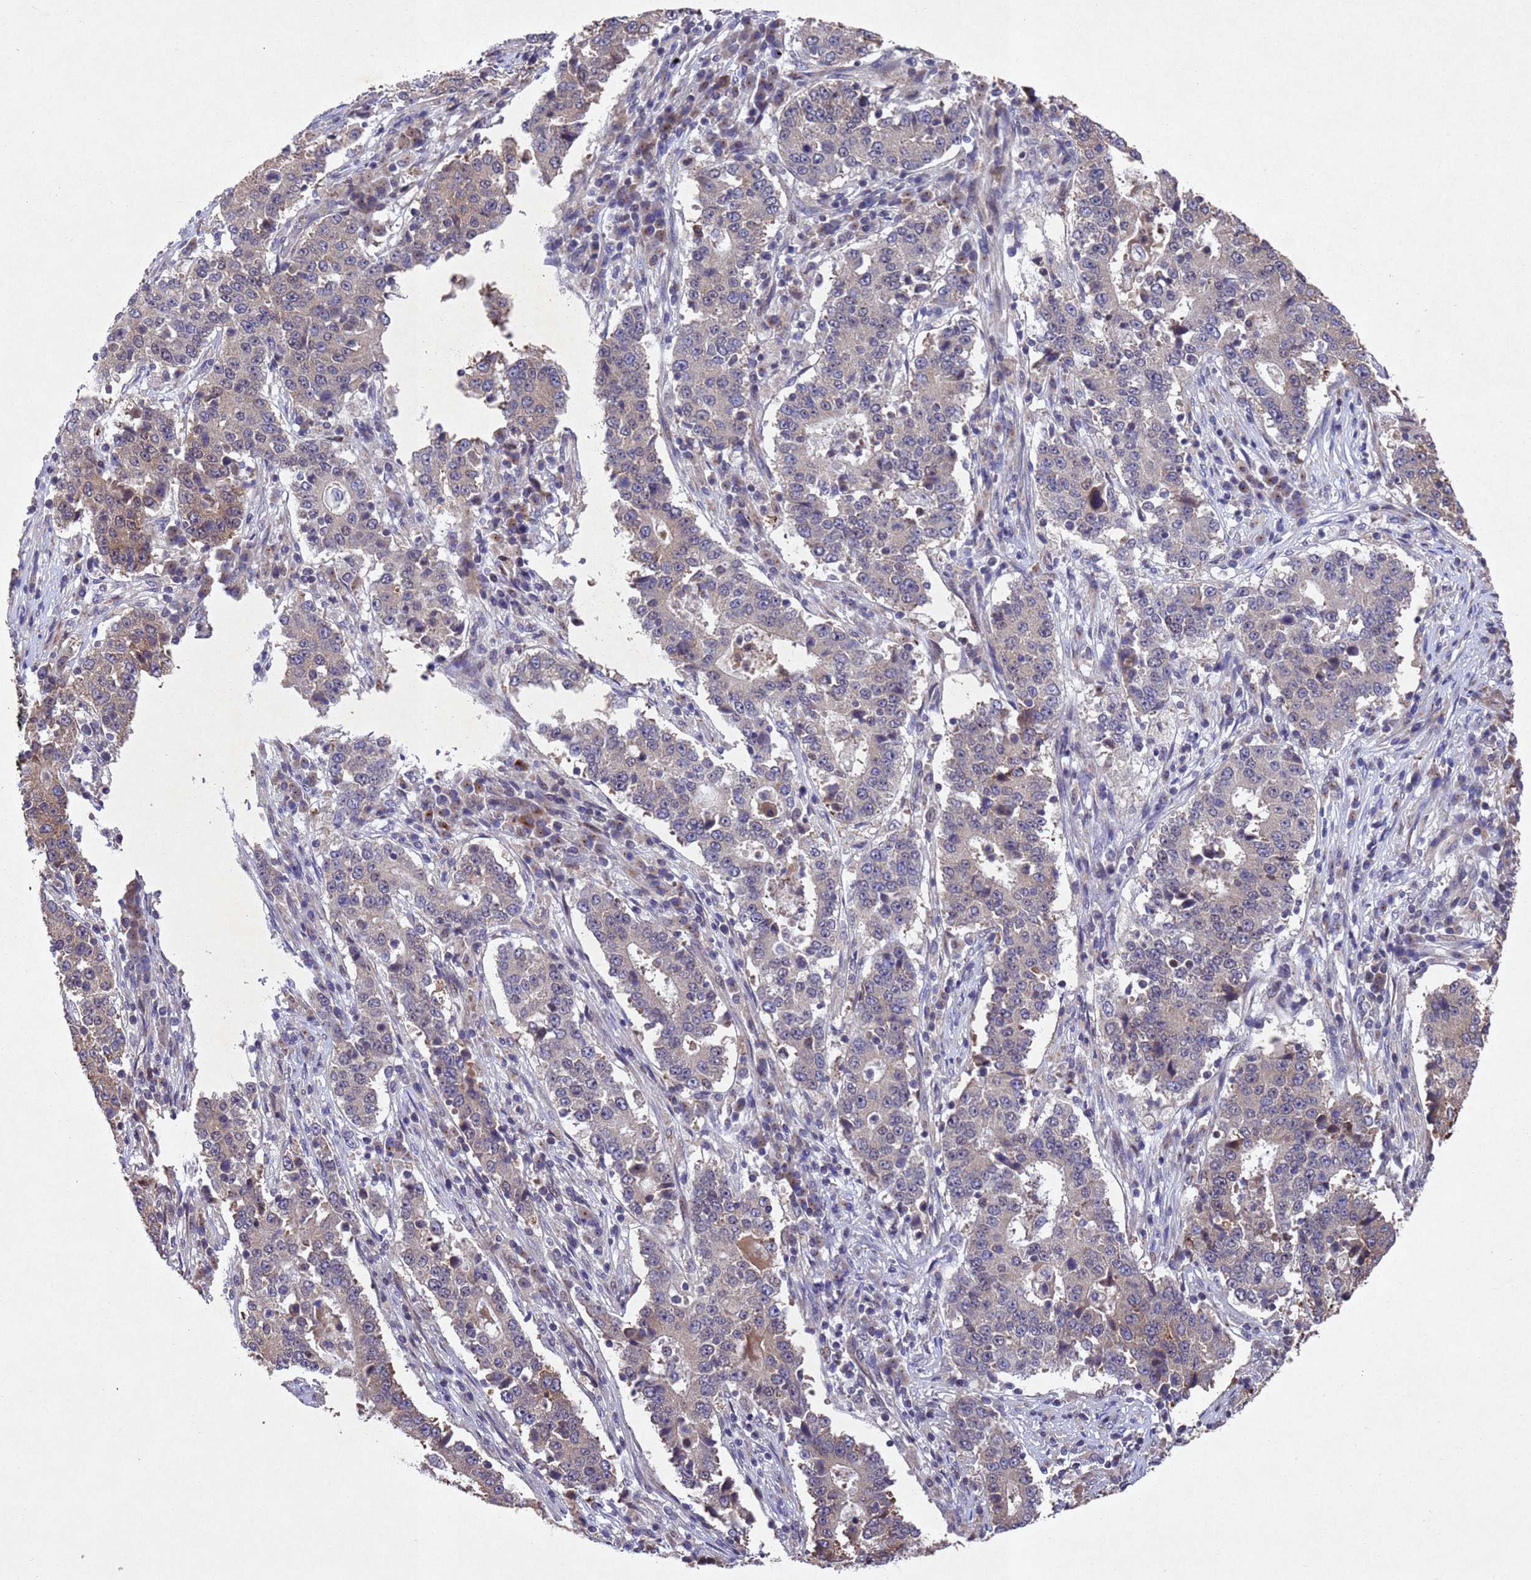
{"staining": {"intensity": "weak", "quantity": "<25%", "location": "cytoplasmic/membranous"}, "tissue": "stomach cancer", "cell_type": "Tumor cells", "image_type": "cancer", "snomed": [{"axis": "morphology", "description": "Adenocarcinoma, NOS"}, {"axis": "topography", "description": "Stomach"}], "caption": "An image of human stomach adenocarcinoma is negative for staining in tumor cells.", "gene": "TBK1", "patient": {"sex": "male", "age": 59}}